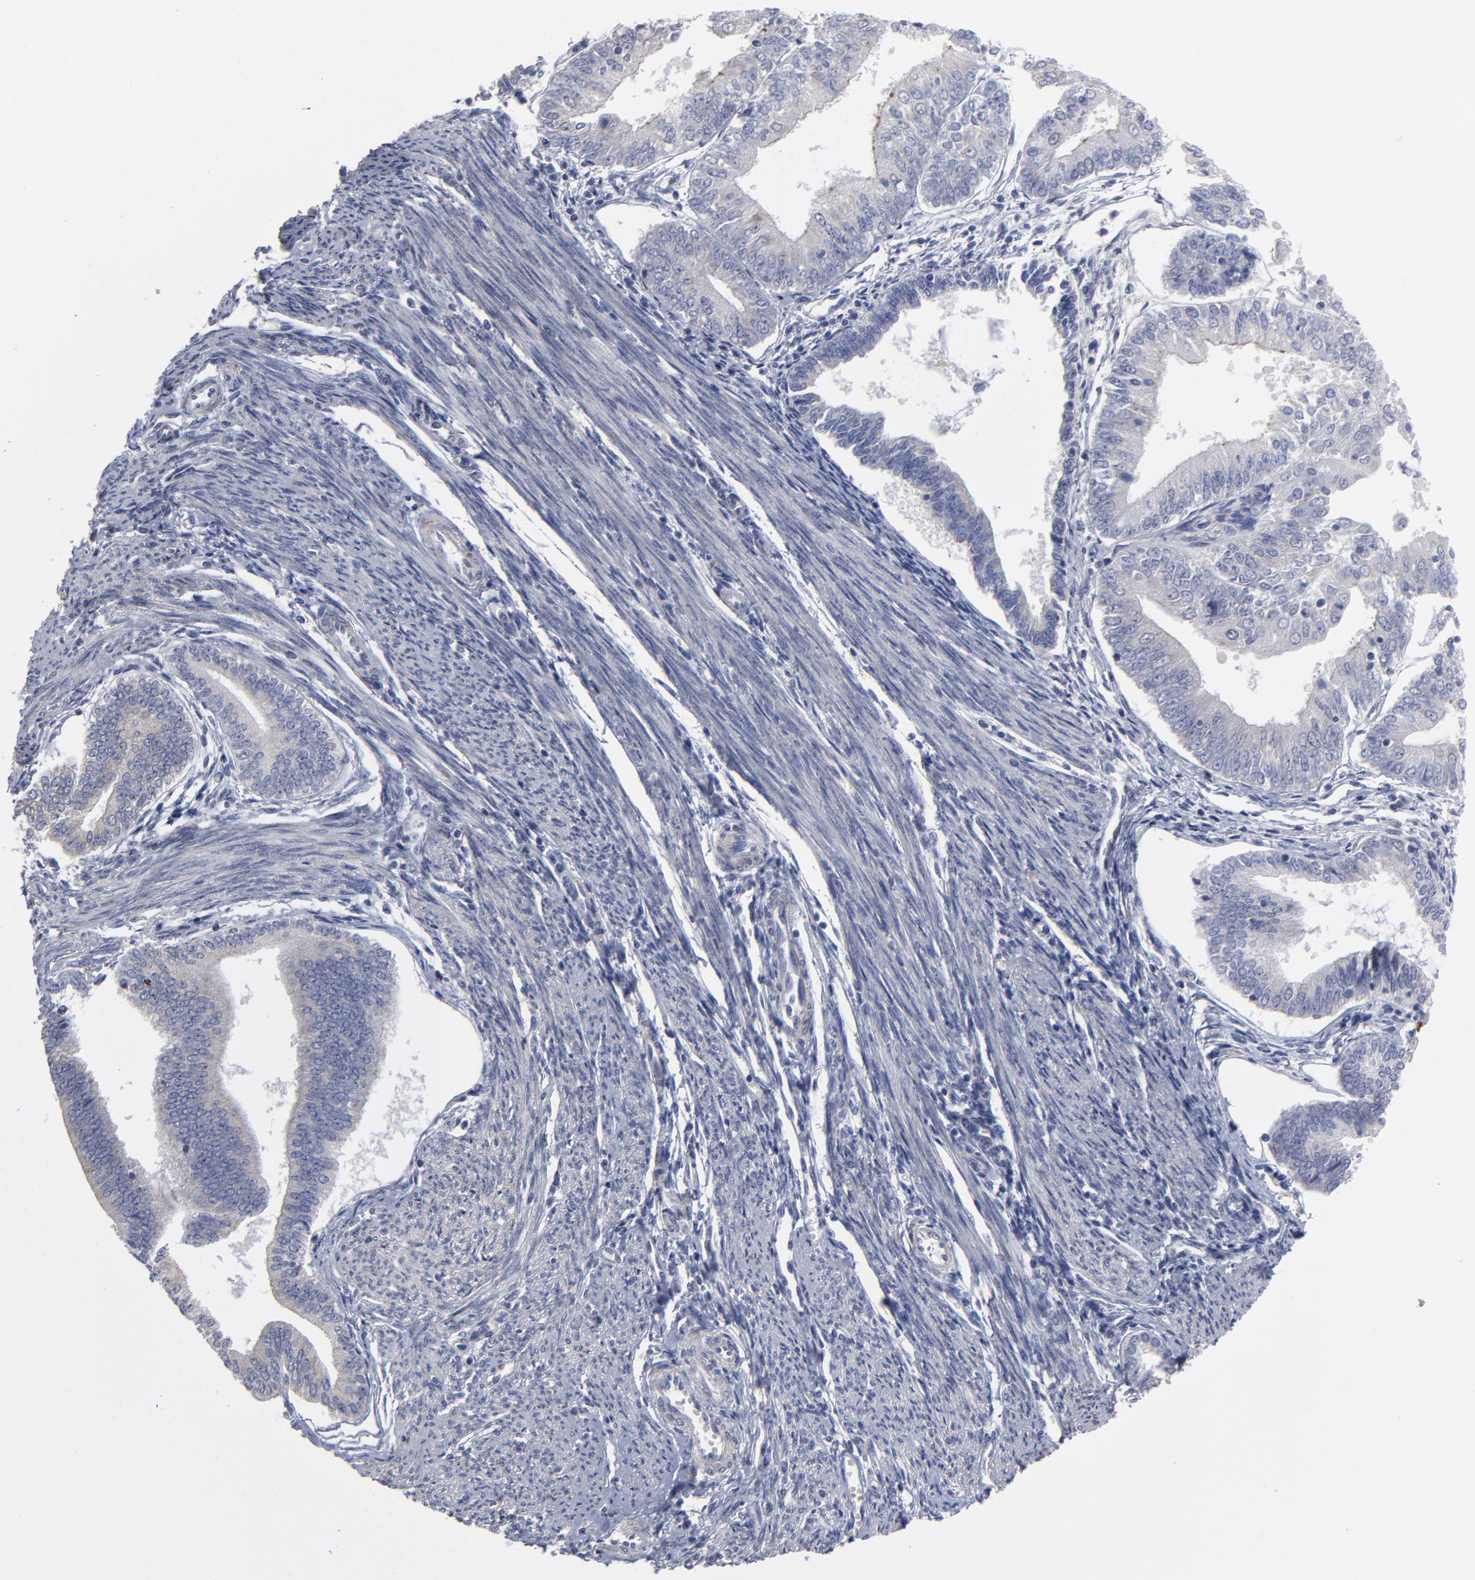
{"staining": {"intensity": "negative", "quantity": "none", "location": "none"}, "tissue": "endometrial cancer", "cell_type": "Tumor cells", "image_type": "cancer", "snomed": [{"axis": "morphology", "description": "Adenocarcinoma, NOS"}, {"axis": "topography", "description": "Endometrium"}], "caption": "An IHC histopathology image of endometrial adenocarcinoma is shown. There is no staining in tumor cells of endometrial adenocarcinoma.", "gene": "MAGEA10", "patient": {"sex": "female", "age": 79}}